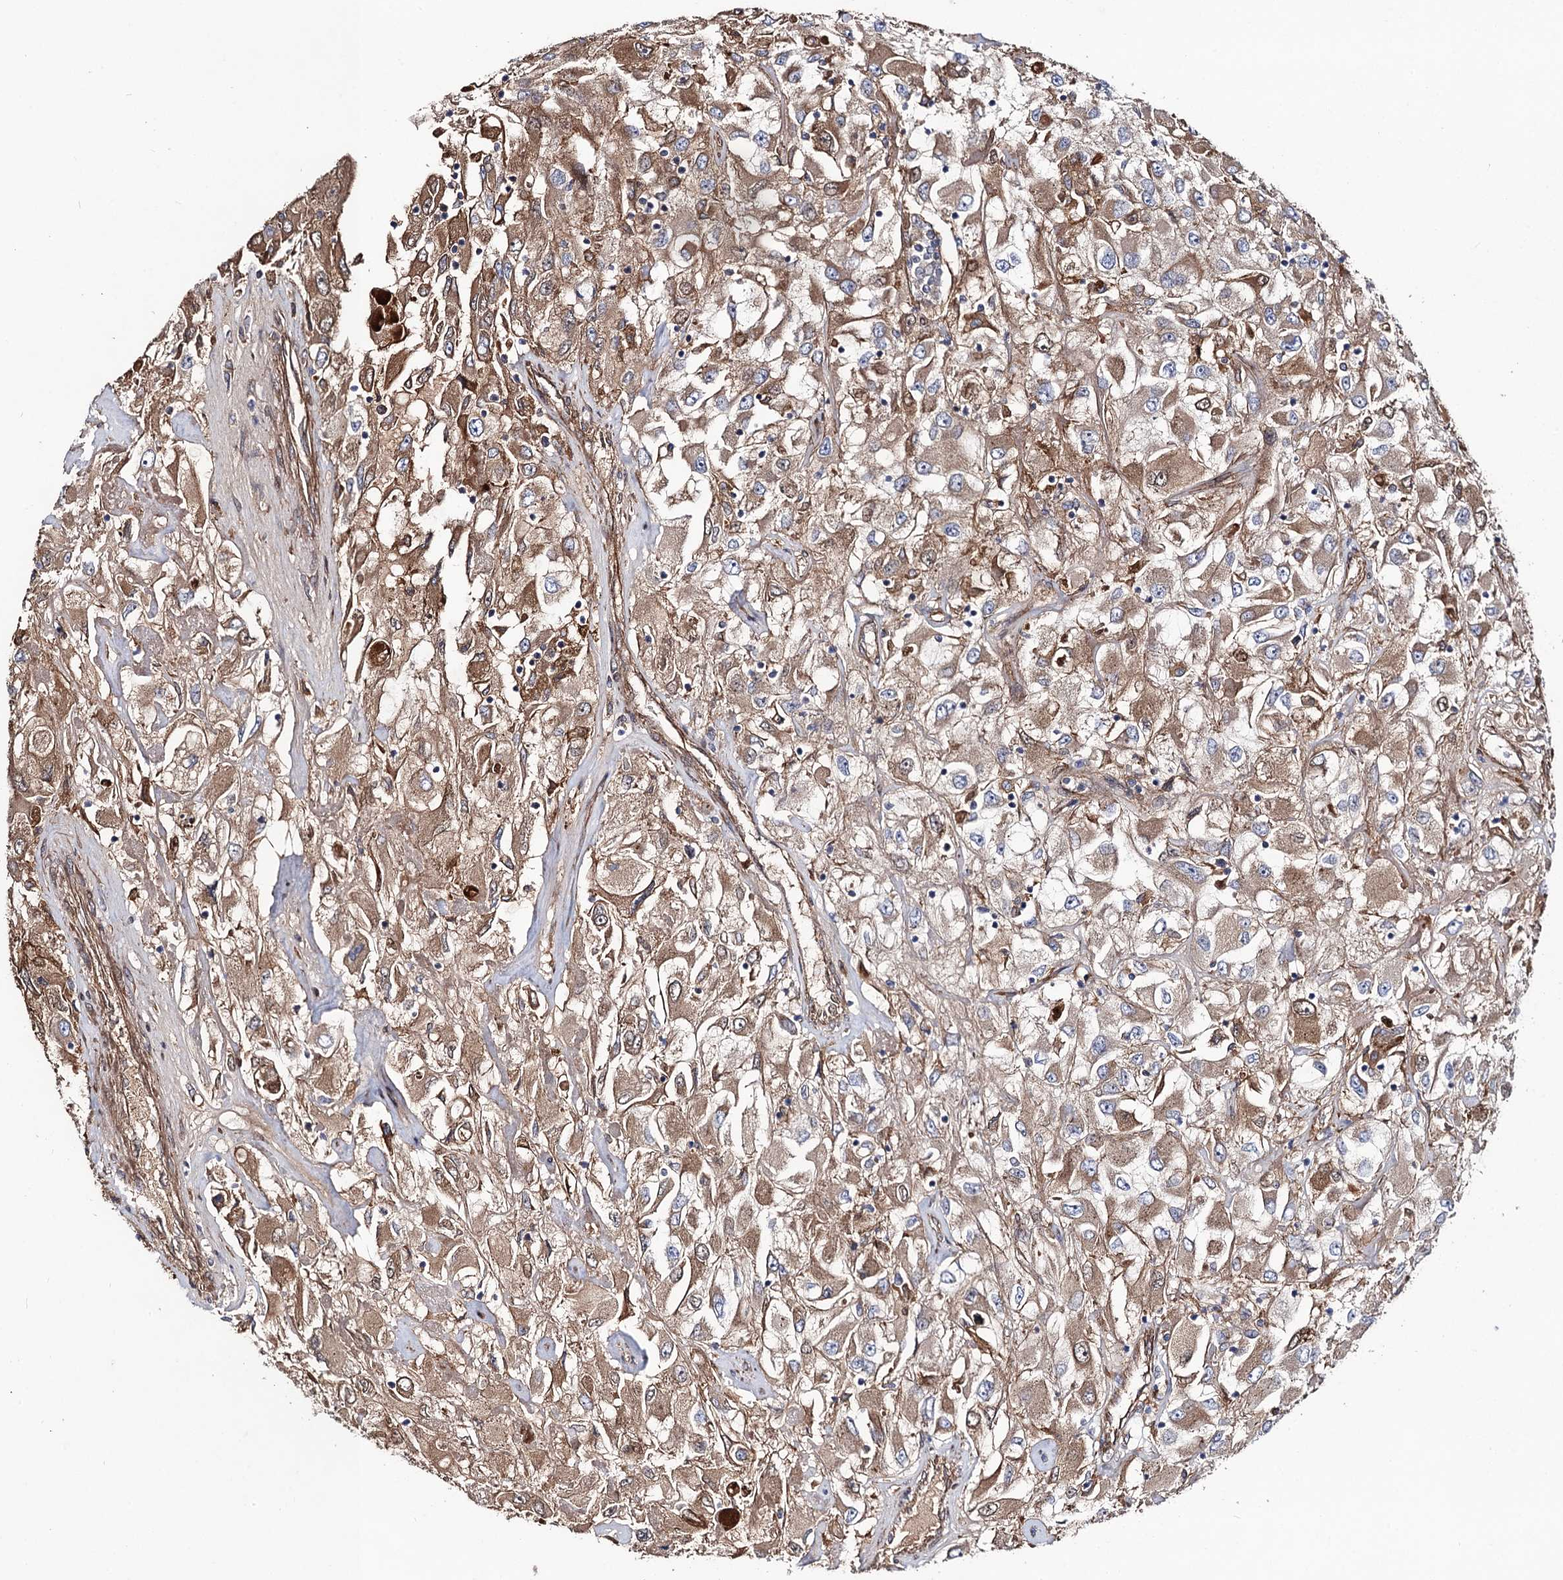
{"staining": {"intensity": "moderate", "quantity": ">75%", "location": "cytoplasmic/membranous"}, "tissue": "renal cancer", "cell_type": "Tumor cells", "image_type": "cancer", "snomed": [{"axis": "morphology", "description": "Adenocarcinoma, NOS"}, {"axis": "topography", "description": "Kidney"}], "caption": "Adenocarcinoma (renal) stained with DAB immunohistochemistry (IHC) demonstrates medium levels of moderate cytoplasmic/membranous positivity in about >75% of tumor cells. (brown staining indicates protein expression, while blue staining denotes nuclei).", "gene": "CIP2A", "patient": {"sex": "female", "age": 52}}